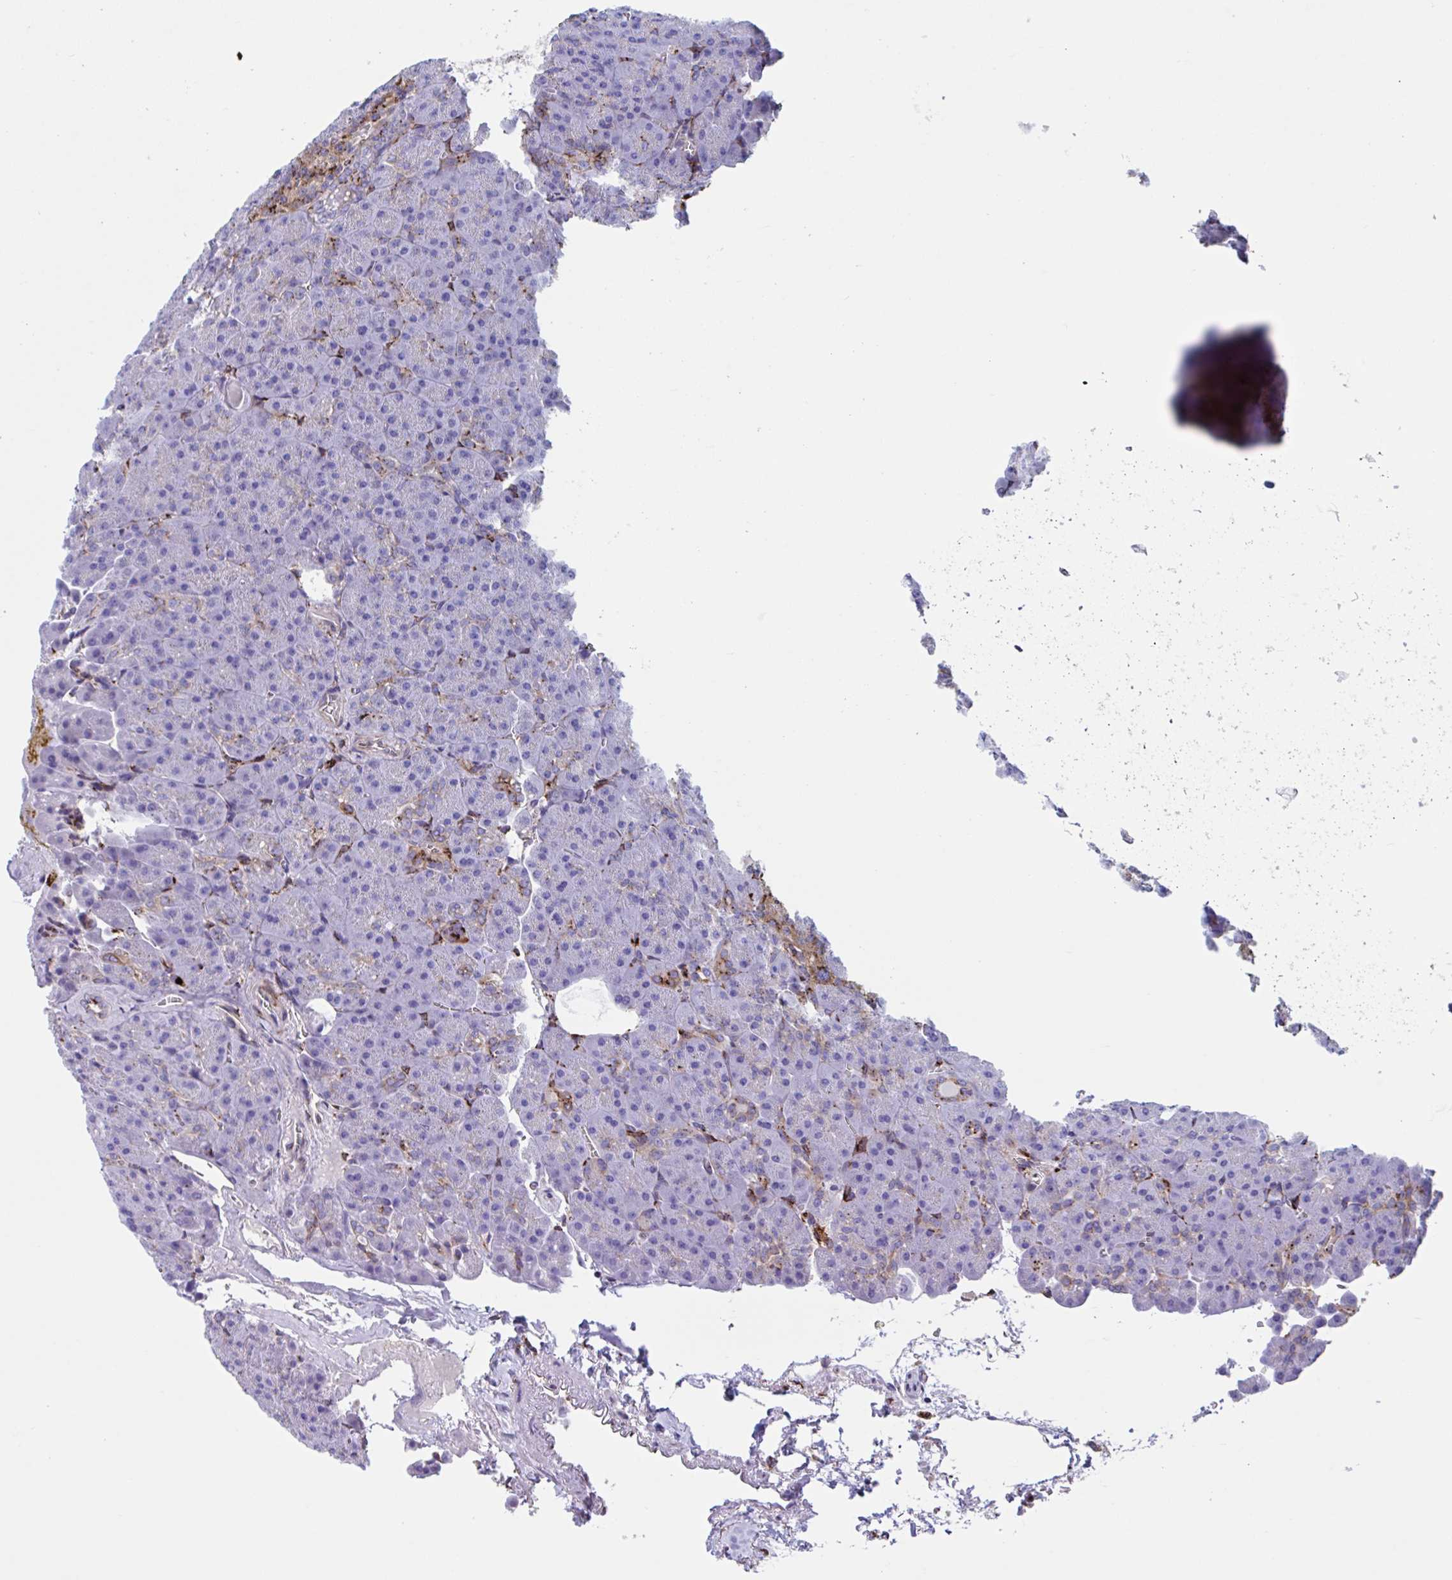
{"staining": {"intensity": "weak", "quantity": "<25%", "location": "cytoplasmic/membranous"}, "tissue": "pancreas", "cell_type": "Exocrine glandular cells", "image_type": "normal", "snomed": [{"axis": "morphology", "description": "Normal tissue, NOS"}, {"axis": "topography", "description": "Pancreas"}], "caption": "Exocrine glandular cells show no significant staining in benign pancreas.", "gene": "RFK", "patient": {"sex": "female", "age": 74}}